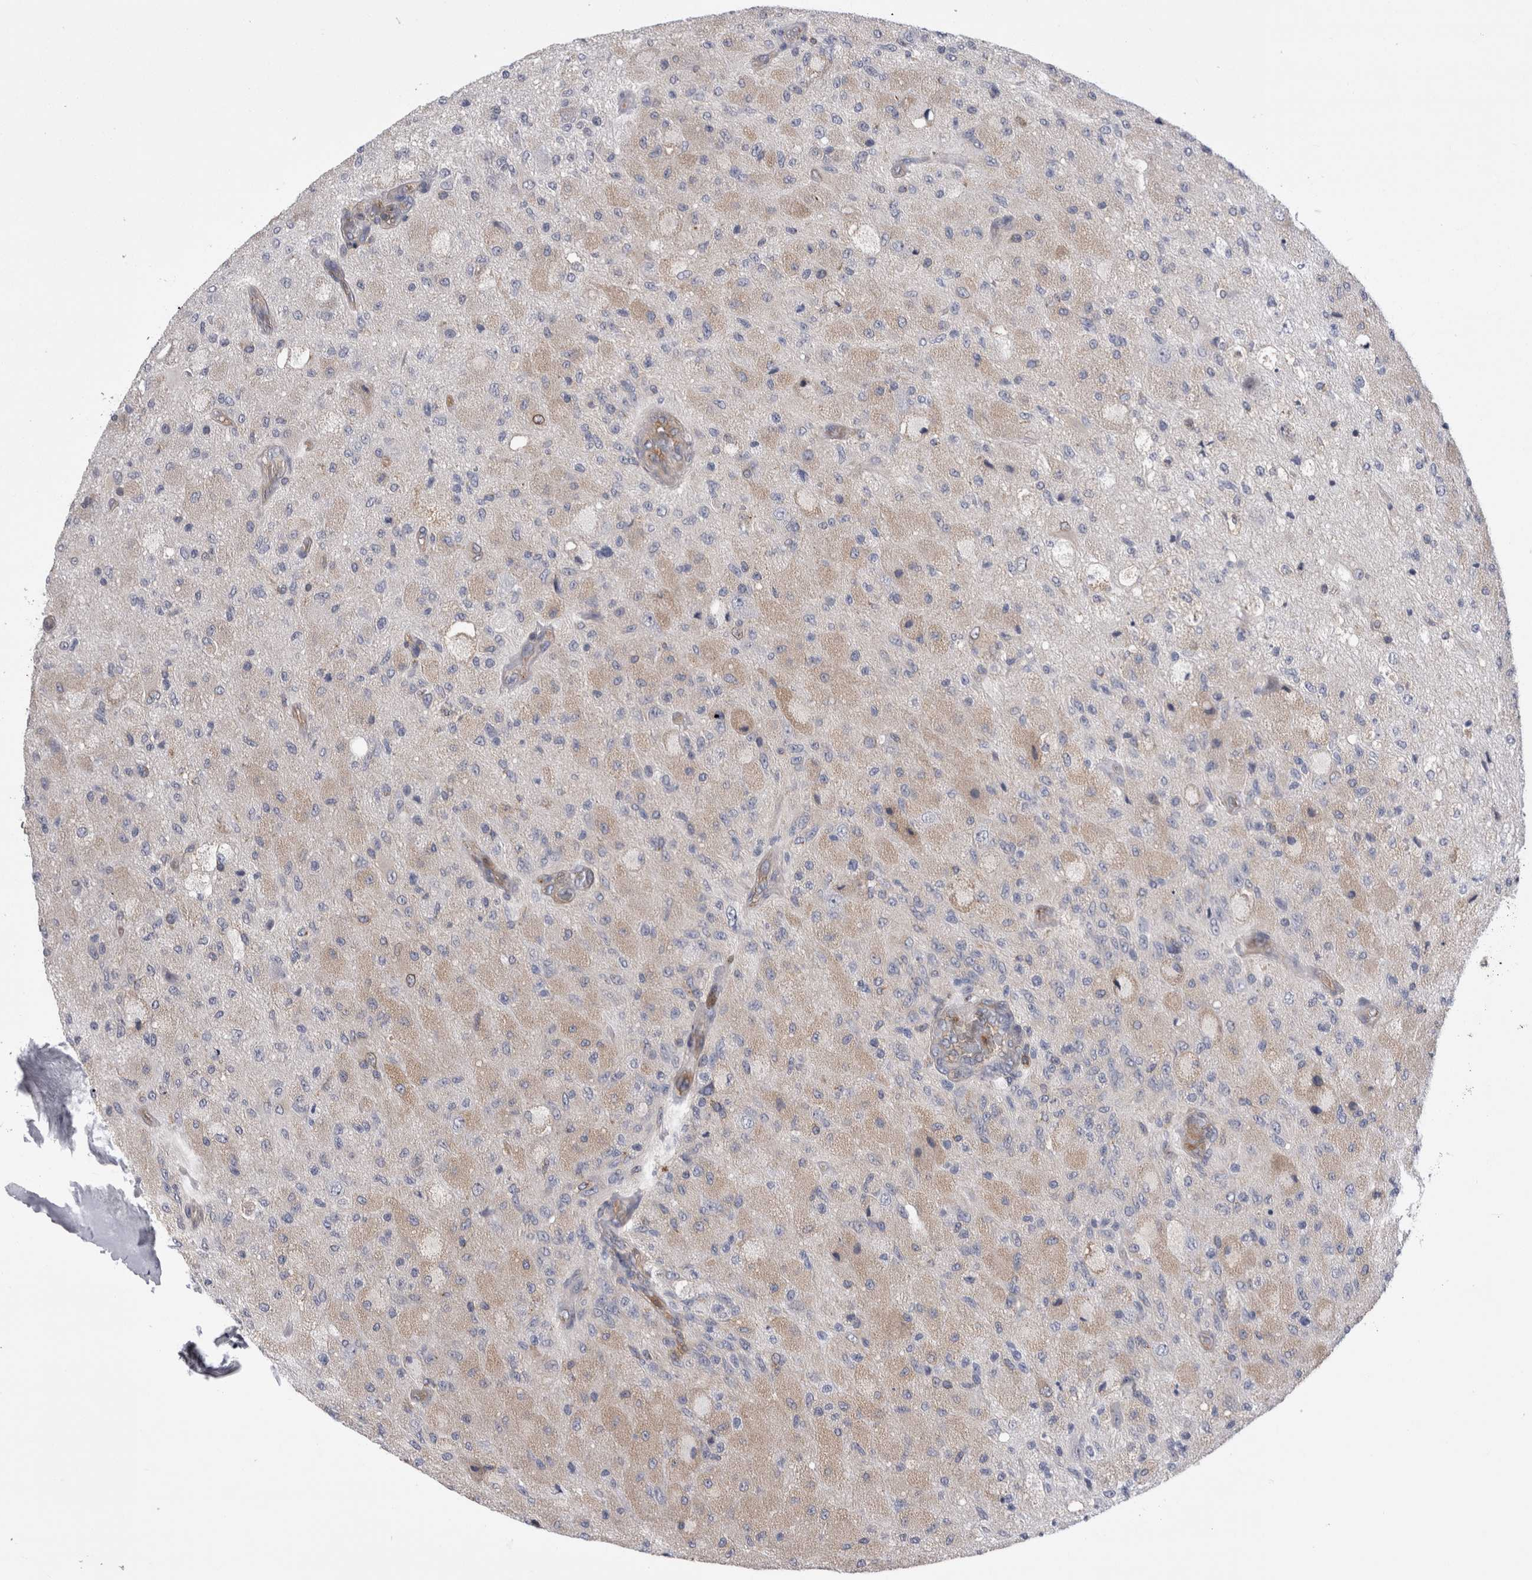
{"staining": {"intensity": "weak", "quantity": "<25%", "location": "cytoplasmic/membranous"}, "tissue": "glioma", "cell_type": "Tumor cells", "image_type": "cancer", "snomed": [{"axis": "morphology", "description": "Normal tissue, NOS"}, {"axis": "morphology", "description": "Glioma, malignant, High grade"}, {"axis": "topography", "description": "Cerebral cortex"}], "caption": "A histopathology image of human malignant glioma (high-grade) is negative for staining in tumor cells.", "gene": "RAB11FIP1", "patient": {"sex": "male", "age": 77}}